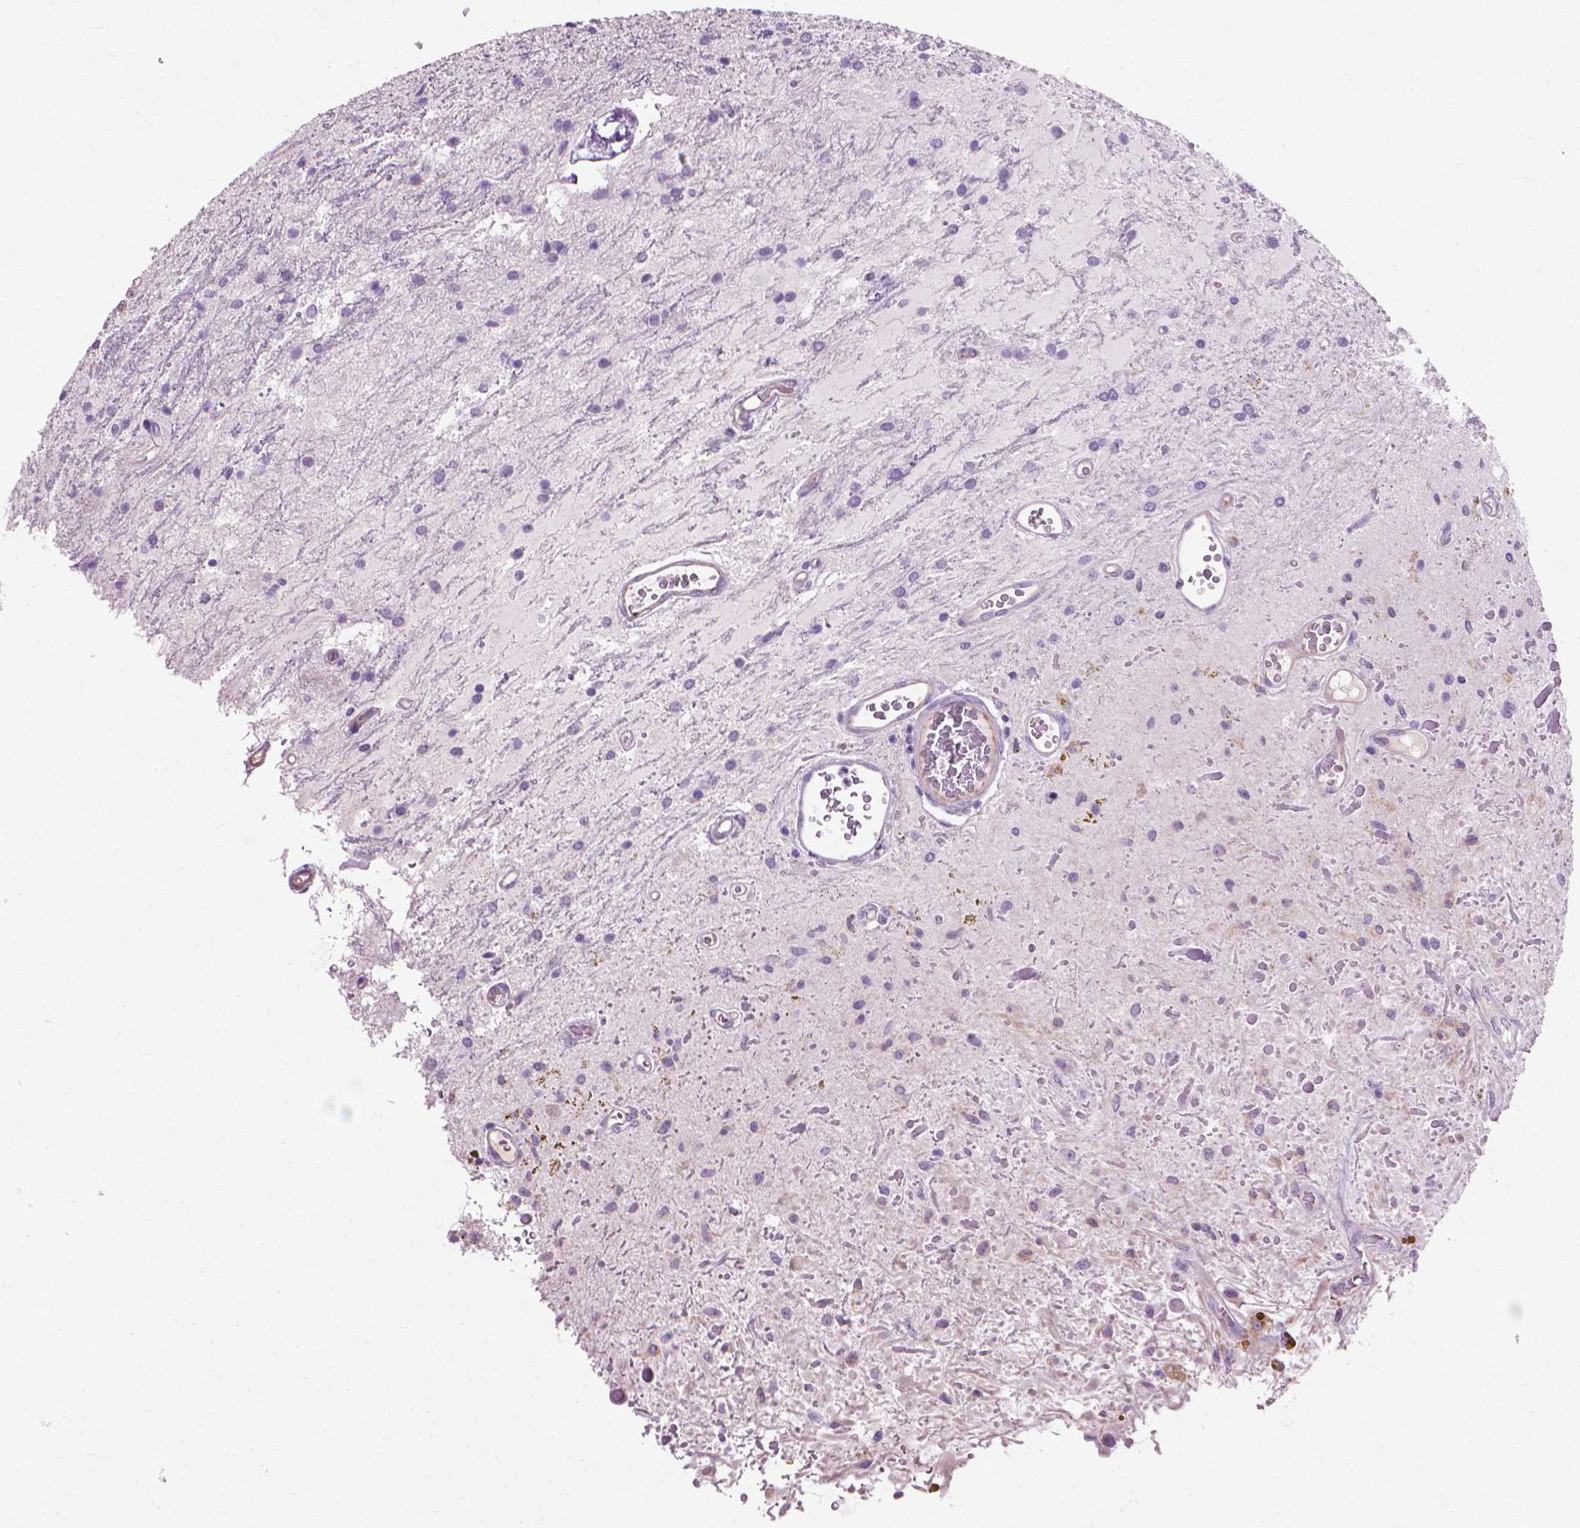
{"staining": {"intensity": "negative", "quantity": "none", "location": "none"}, "tissue": "glioma", "cell_type": "Tumor cells", "image_type": "cancer", "snomed": [{"axis": "morphology", "description": "Glioma, malignant, Low grade"}, {"axis": "topography", "description": "Cerebellum"}], "caption": "Tumor cells show no significant positivity in glioma.", "gene": "KRT73", "patient": {"sex": "female", "age": 14}}